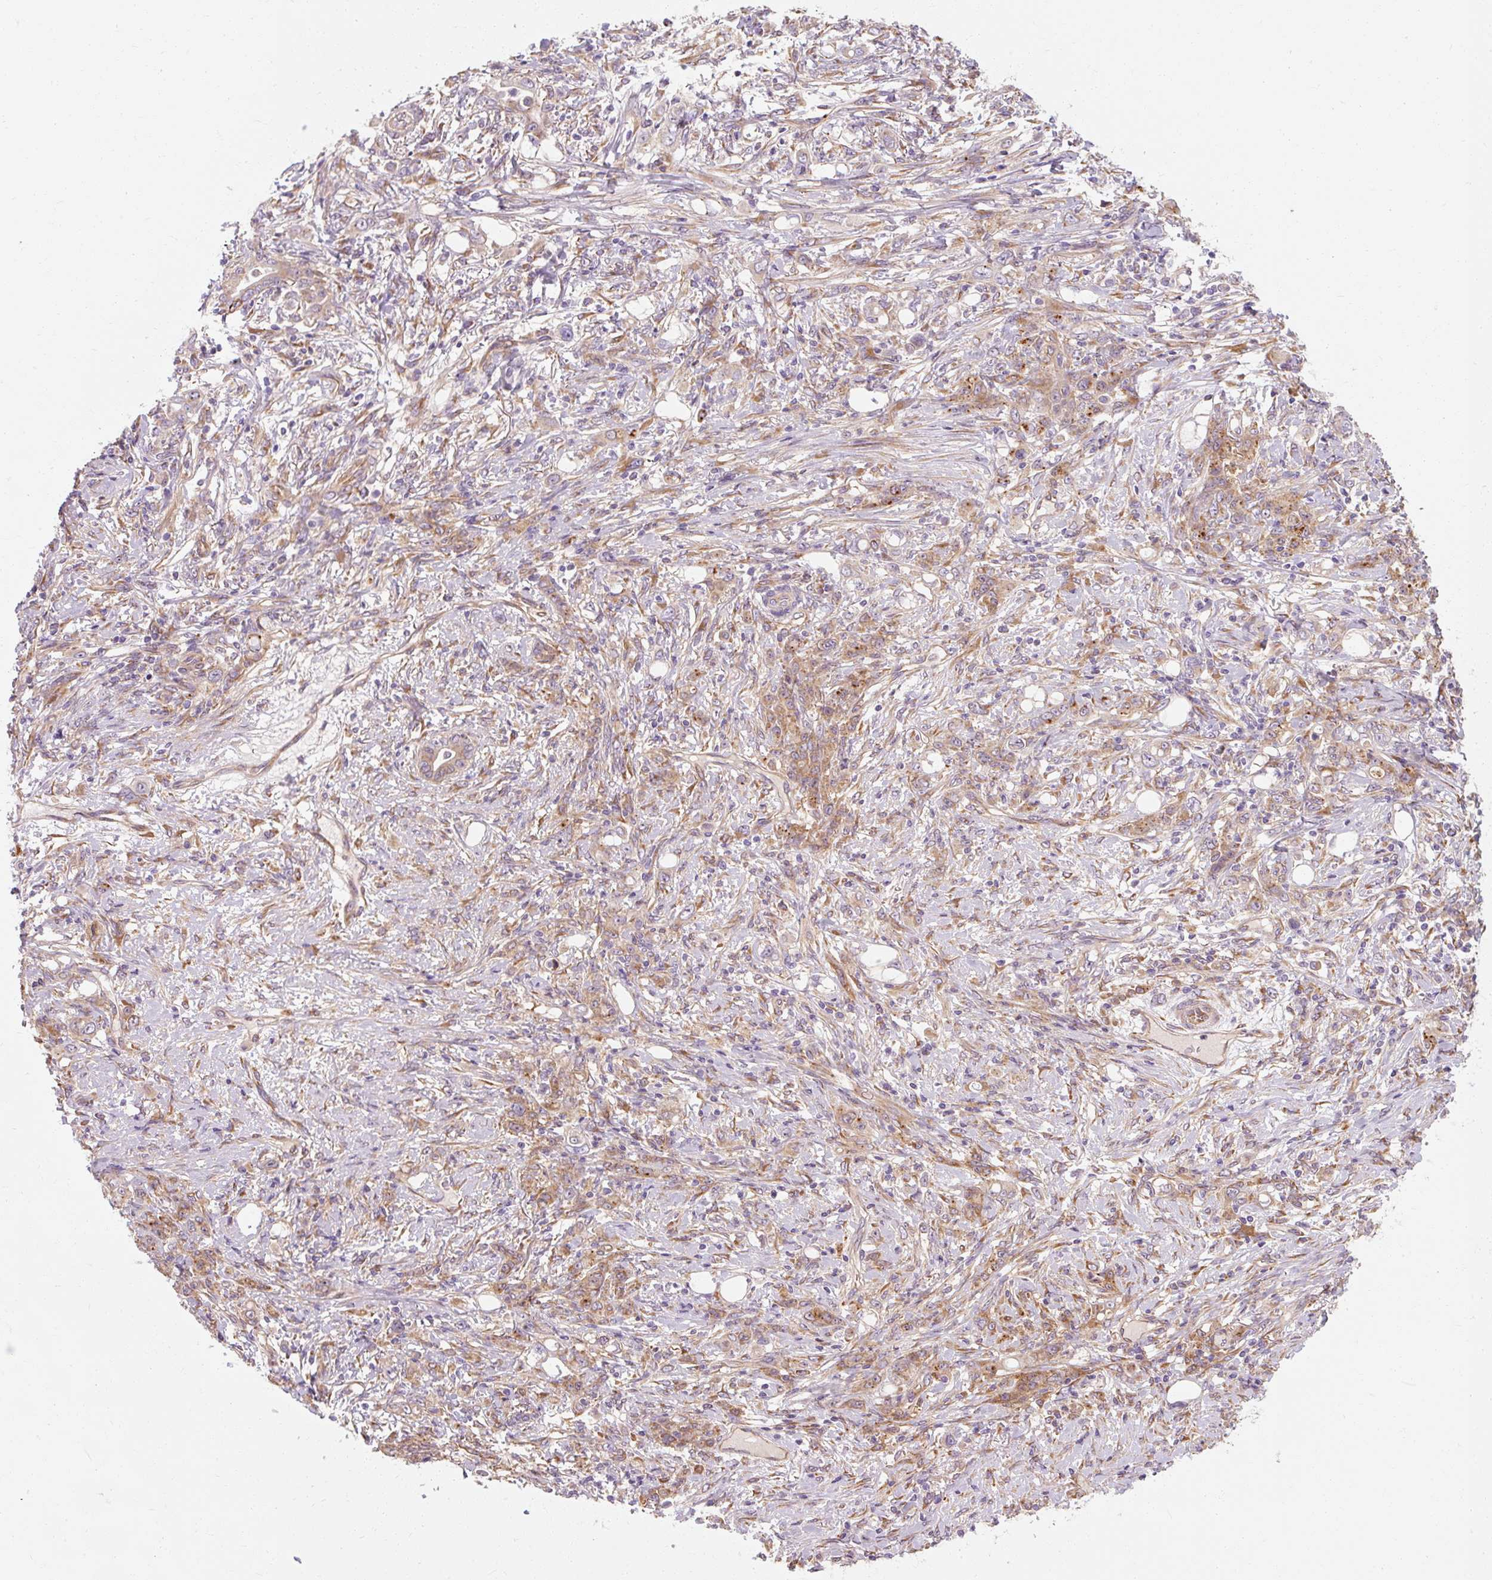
{"staining": {"intensity": "moderate", "quantity": "25%-75%", "location": "cytoplasmic/membranous"}, "tissue": "stomach cancer", "cell_type": "Tumor cells", "image_type": "cancer", "snomed": [{"axis": "morphology", "description": "Adenocarcinoma, NOS"}, {"axis": "topography", "description": "Stomach"}], "caption": "Immunohistochemical staining of human stomach adenocarcinoma displays medium levels of moderate cytoplasmic/membranous protein staining in about 25%-75% of tumor cells. Using DAB (3,3'-diaminobenzidine) (brown) and hematoxylin (blue) stains, captured at high magnification using brightfield microscopy.", "gene": "TBC1D4", "patient": {"sex": "female", "age": 79}}